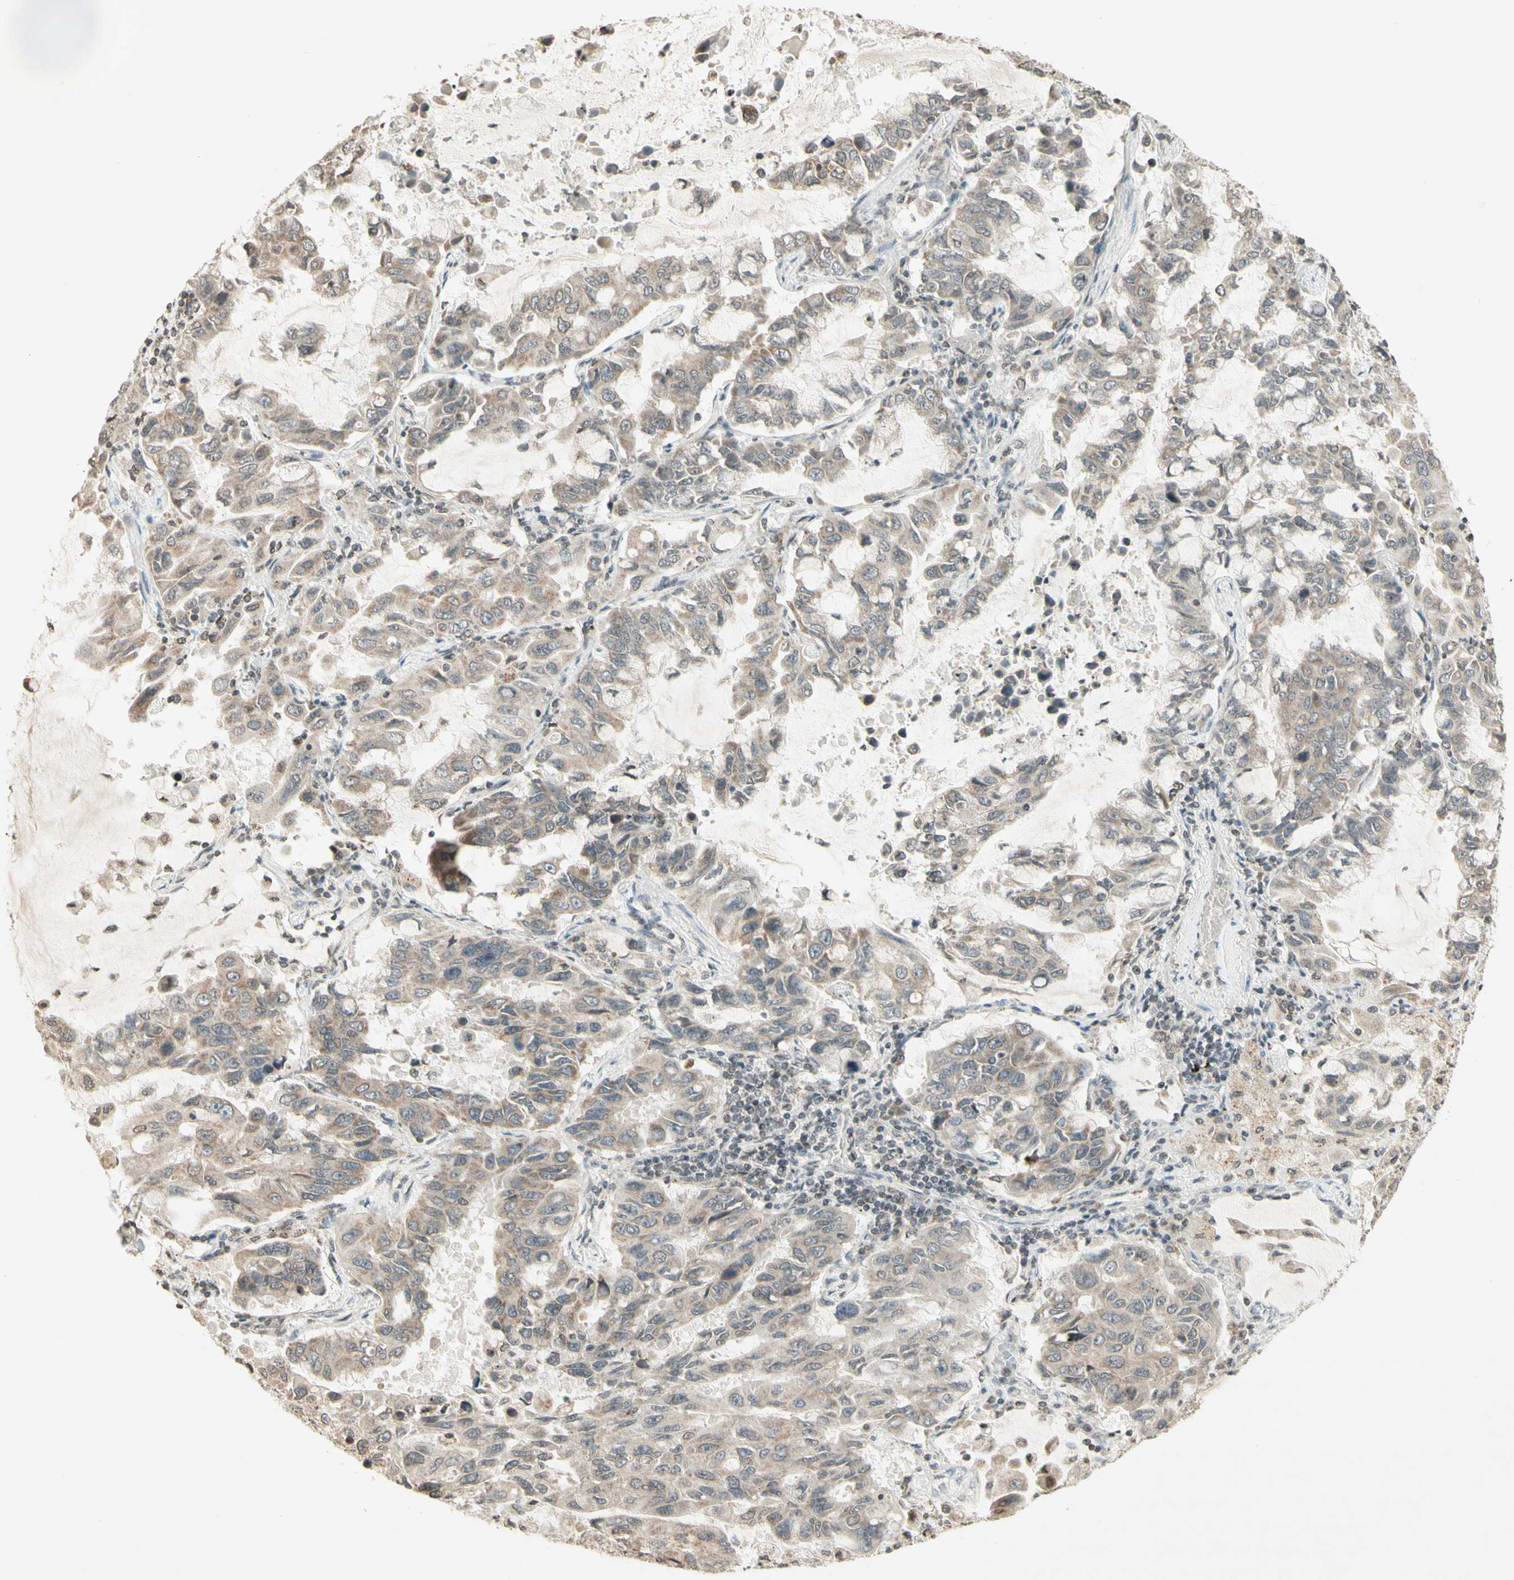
{"staining": {"intensity": "weak", "quantity": ">75%", "location": "cytoplasmic/membranous"}, "tissue": "lung cancer", "cell_type": "Tumor cells", "image_type": "cancer", "snomed": [{"axis": "morphology", "description": "Adenocarcinoma, NOS"}, {"axis": "topography", "description": "Lung"}], "caption": "Immunohistochemical staining of lung adenocarcinoma shows low levels of weak cytoplasmic/membranous protein positivity in about >75% of tumor cells.", "gene": "CCNI", "patient": {"sex": "male", "age": 64}}